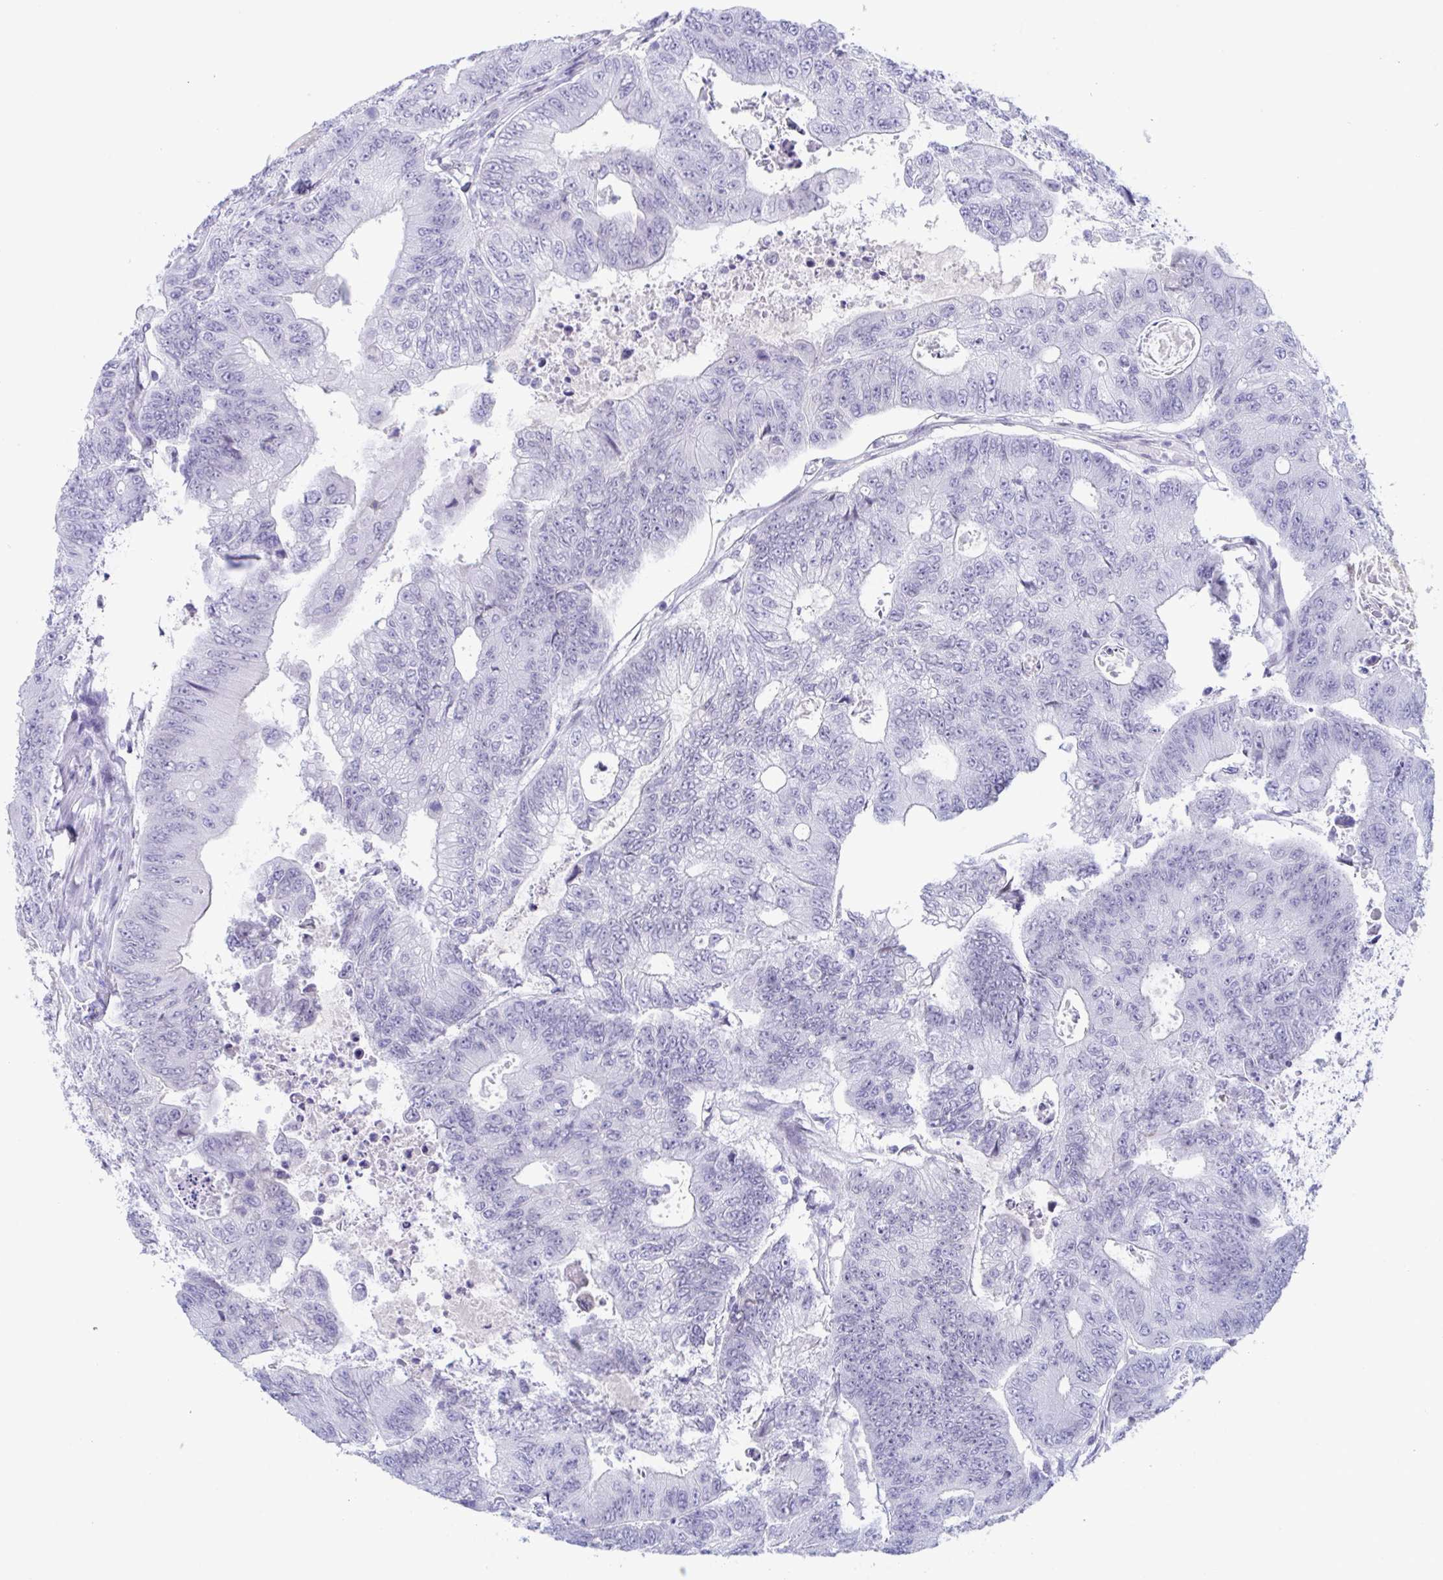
{"staining": {"intensity": "negative", "quantity": "none", "location": "none"}, "tissue": "colorectal cancer", "cell_type": "Tumor cells", "image_type": "cancer", "snomed": [{"axis": "morphology", "description": "Adenocarcinoma, NOS"}, {"axis": "topography", "description": "Colon"}], "caption": "IHC of colorectal adenocarcinoma shows no positivity in tumor cells.", "gene": "CDX4", "patient": {"sex": "female", "age": 48}}